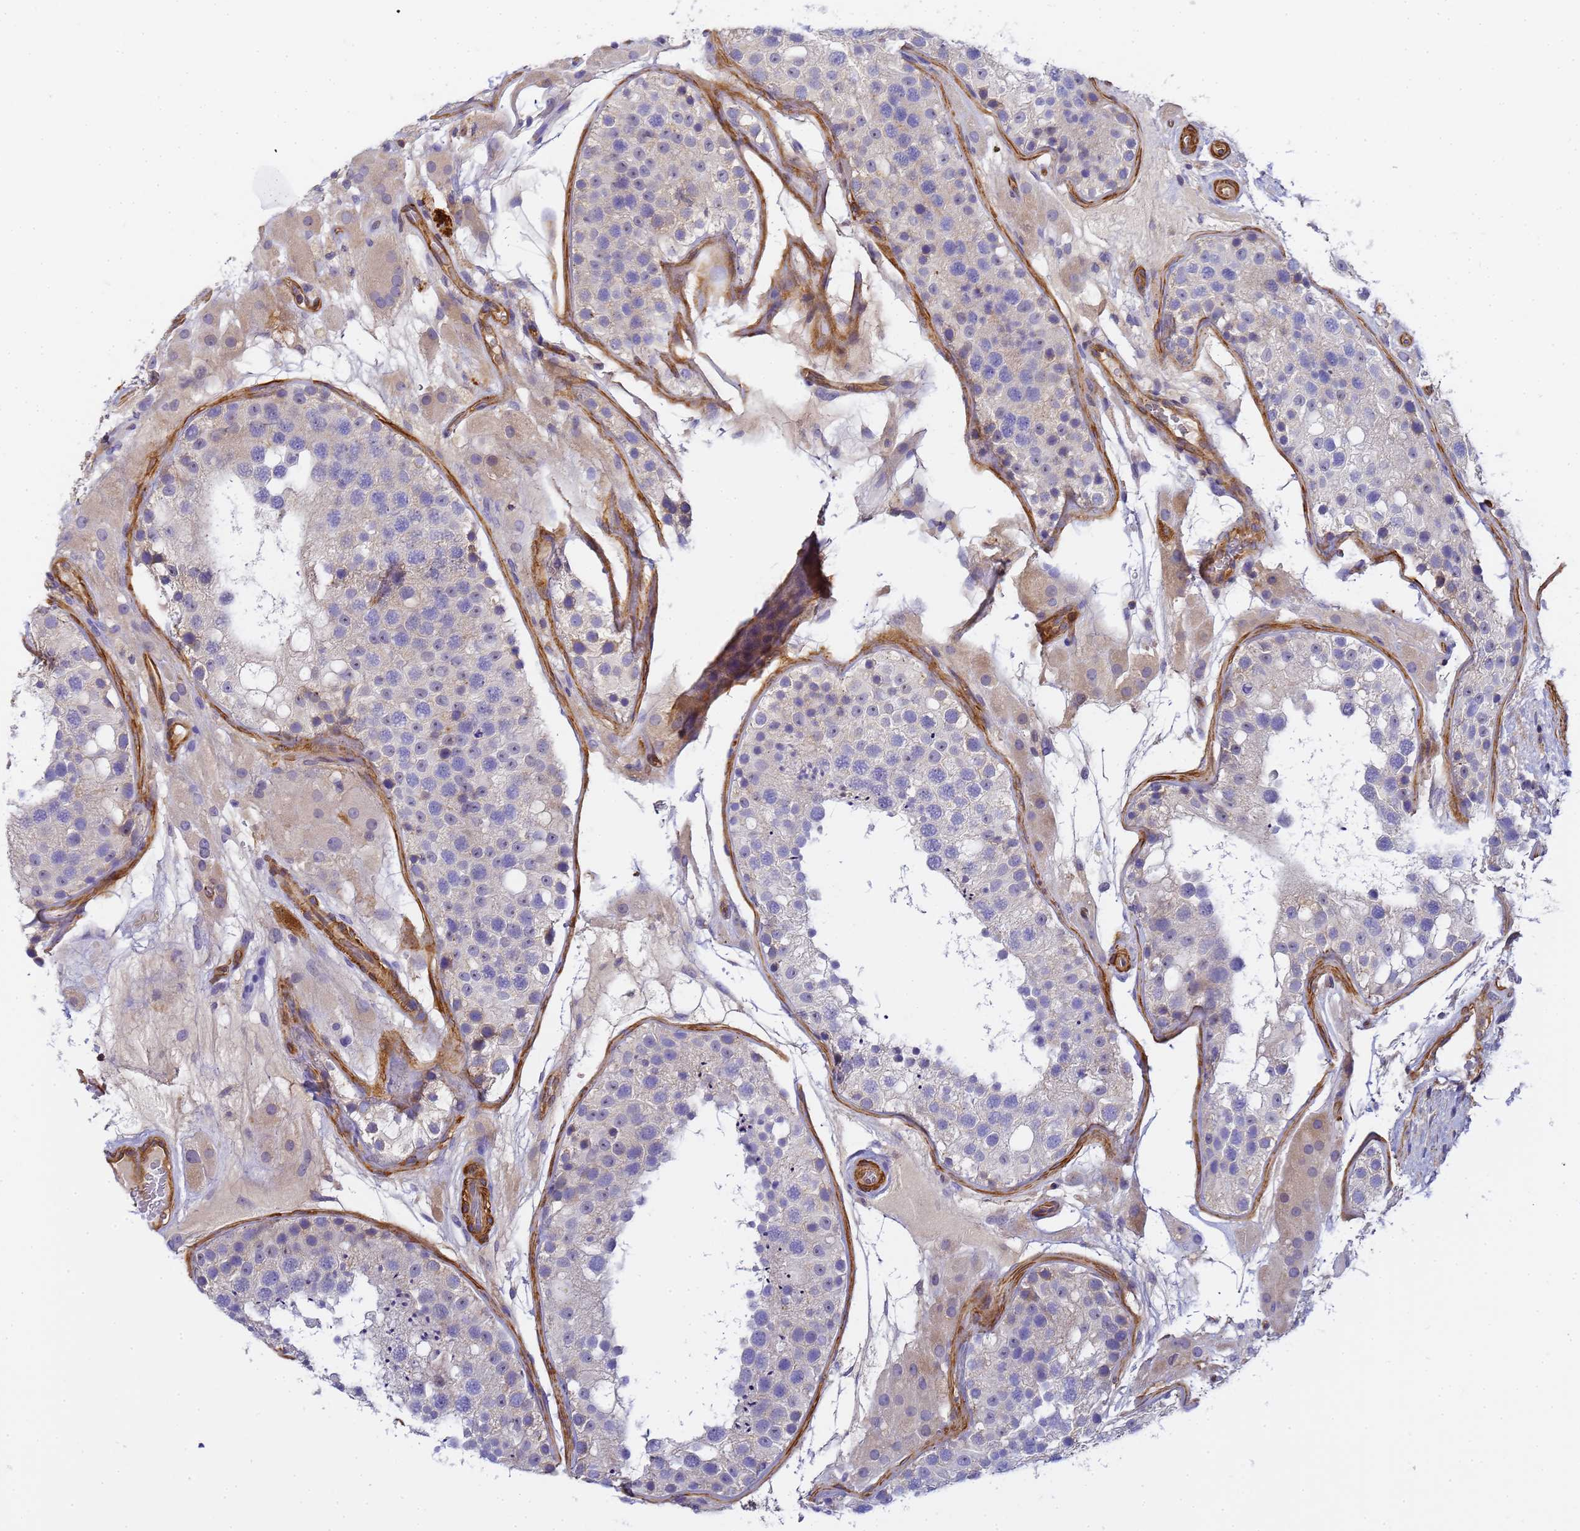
{"staining": {"intensity": "negative", "quantity": "none", "location": "none"}, "tissue": "testis", "cell_type": "Cells in seminiferous ducts", "image_type": "normal", "snomed": [{"axis": "morphology", "description": "Normal tissue, NOS"}, {"axis": "topography", "description": "Testis"}], "caption": "This micrograph is of normal testis stained with immunohistochemistry to label a protein in brown with the nuclei are counter-stained blue. There is no expression in cells in seminiferous ducts.", "gene": "MYL10", "patient": {"sex": "male", "age": 26}}